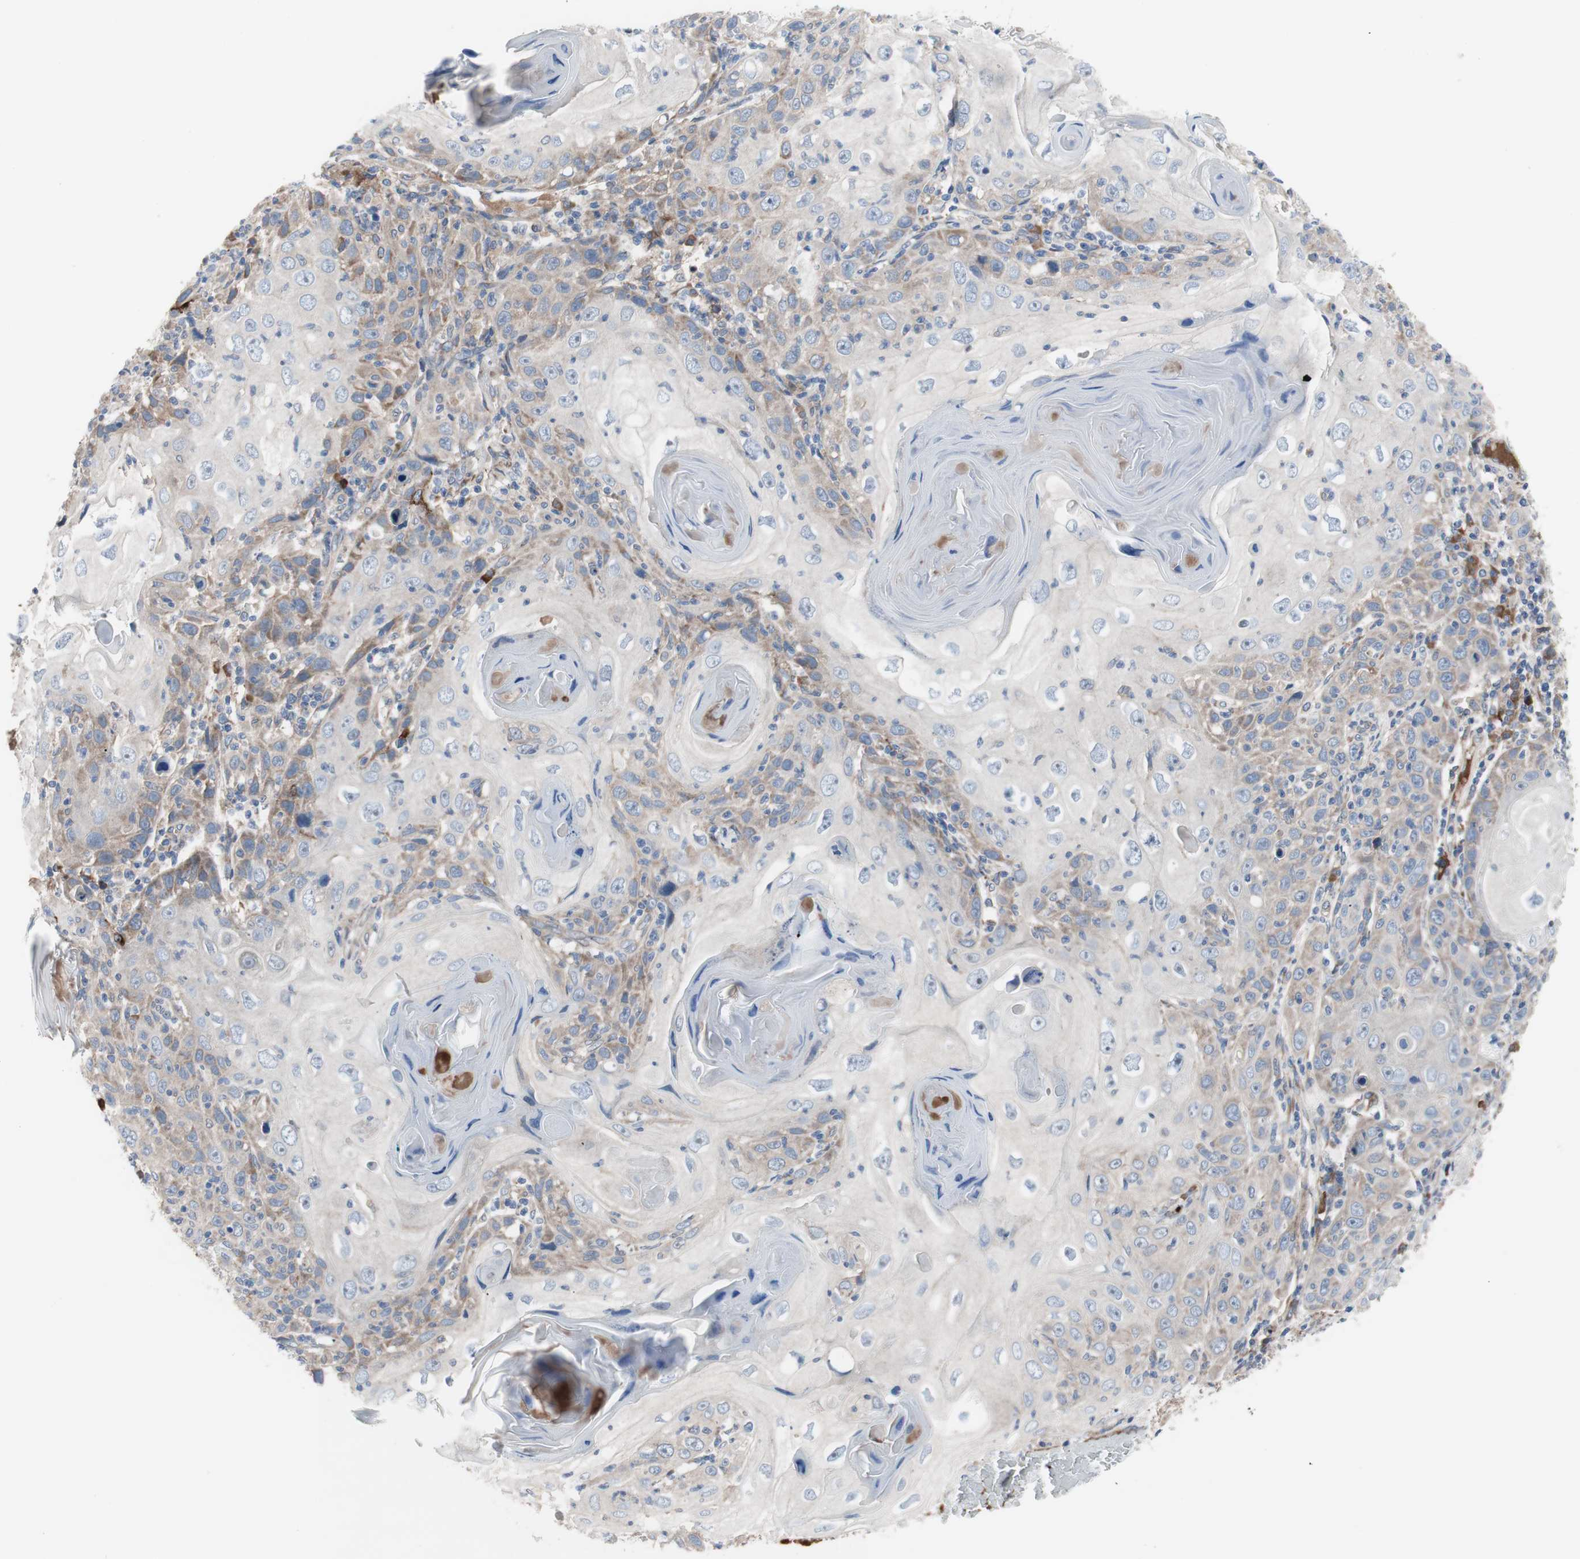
{"staining": {"intensity": "weak", "quantity": ">75%", "location": "cytoplasmic/membranous"}, "tissue": "skin cancer", "cell_type": "Tumor cells", "image_type": "cancer", "snomed": [{"axis": "morphology", "description": "Squamous cell carcinoma, NOS"}, {"axis": "topography", "description": "Skin"}], "caption": "The micrograph demonstrates immunohistochemical staining of skin cancer (squamous cell carcinoma). There is weak cytoplasmic/membranous expression is present in about >75% of tumor cells.", "gene": "KANSL1", "patient": {"sex": "female", "age": 88}}